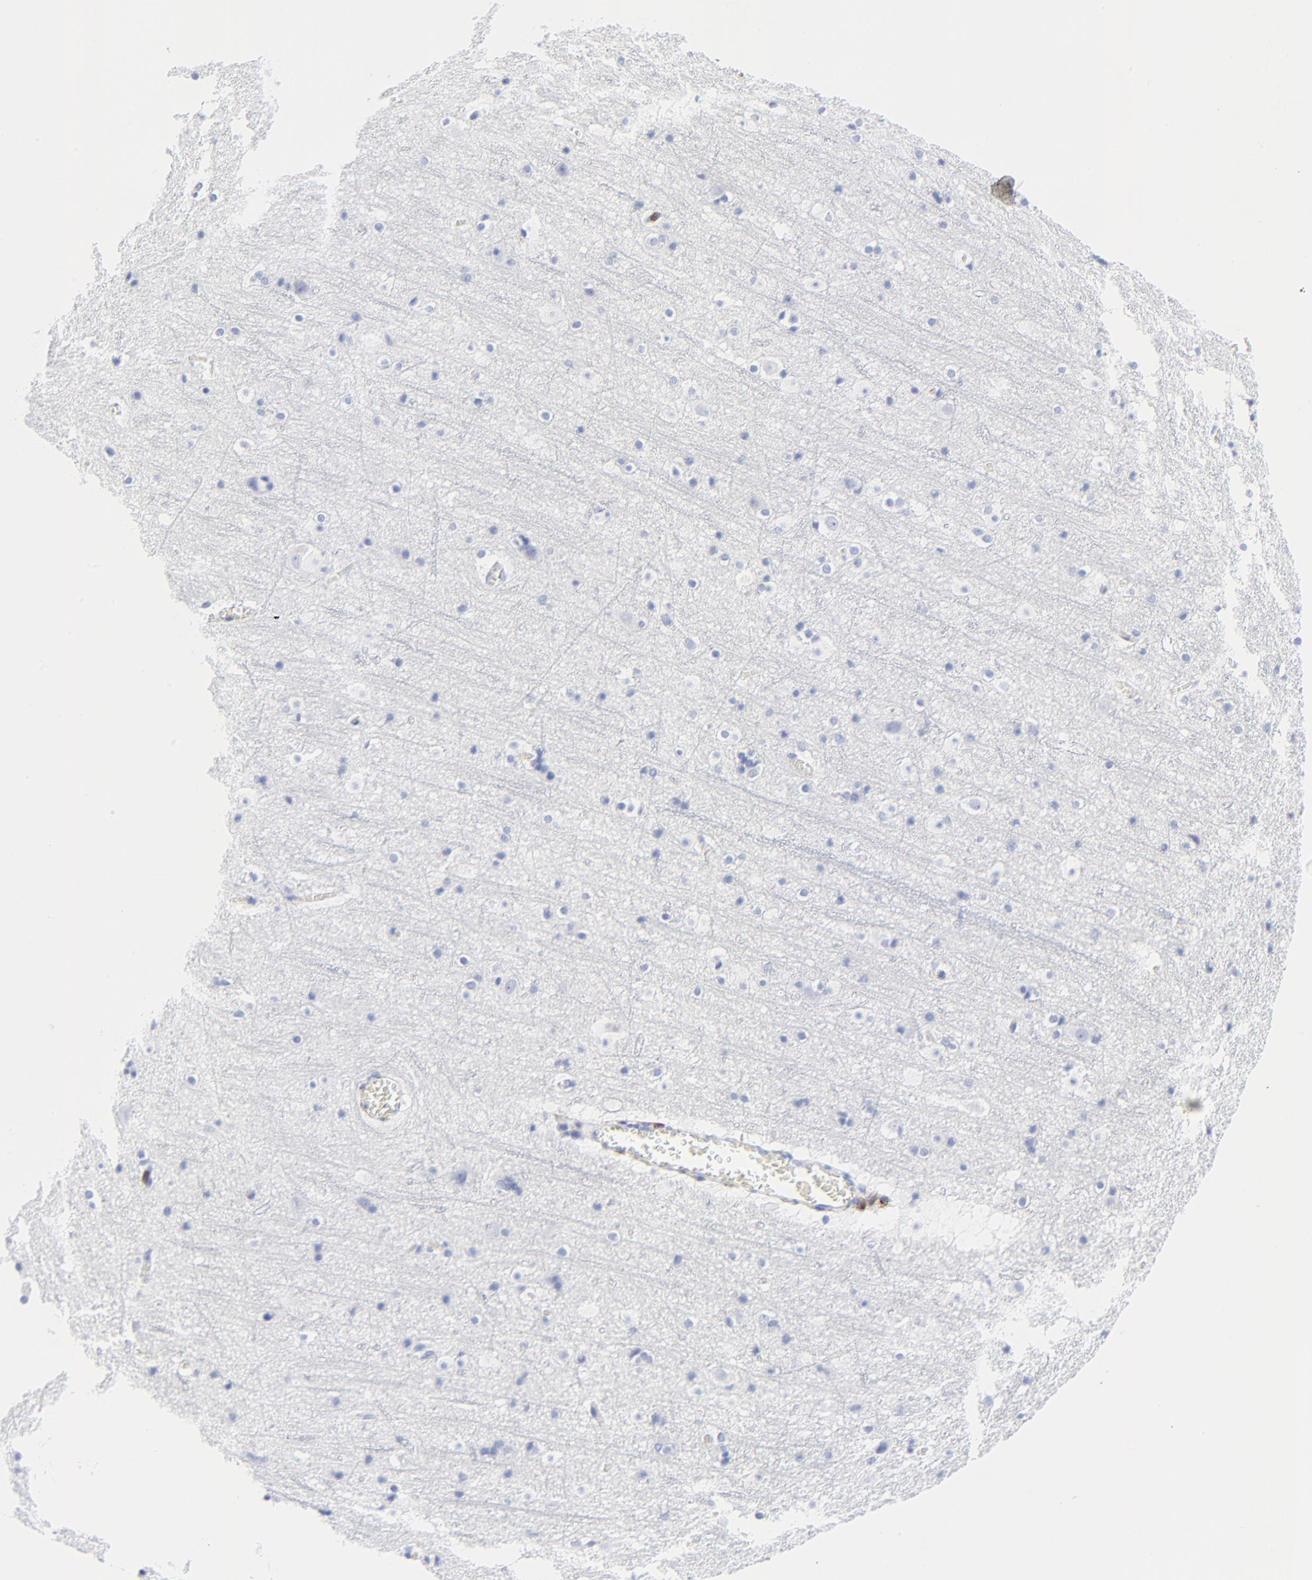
{"staining": {"intensity": "negative", "quantity": "none", "location": "none"}, "tissue": "cerebral cortex", "cell_type": "Endothelial cells", "image_type": "normal", "snomed": [{"axis": "morphology", "description": "Normal tissue, NOS"}, {"axis": "topography", "description": "Cerebral cortex"}], "caption": "Endothelial cells show no significant protein staining in unremarkable cerebral cortex.", "gene": "LCK", "patient": {"sex": "male", "age": 45}}